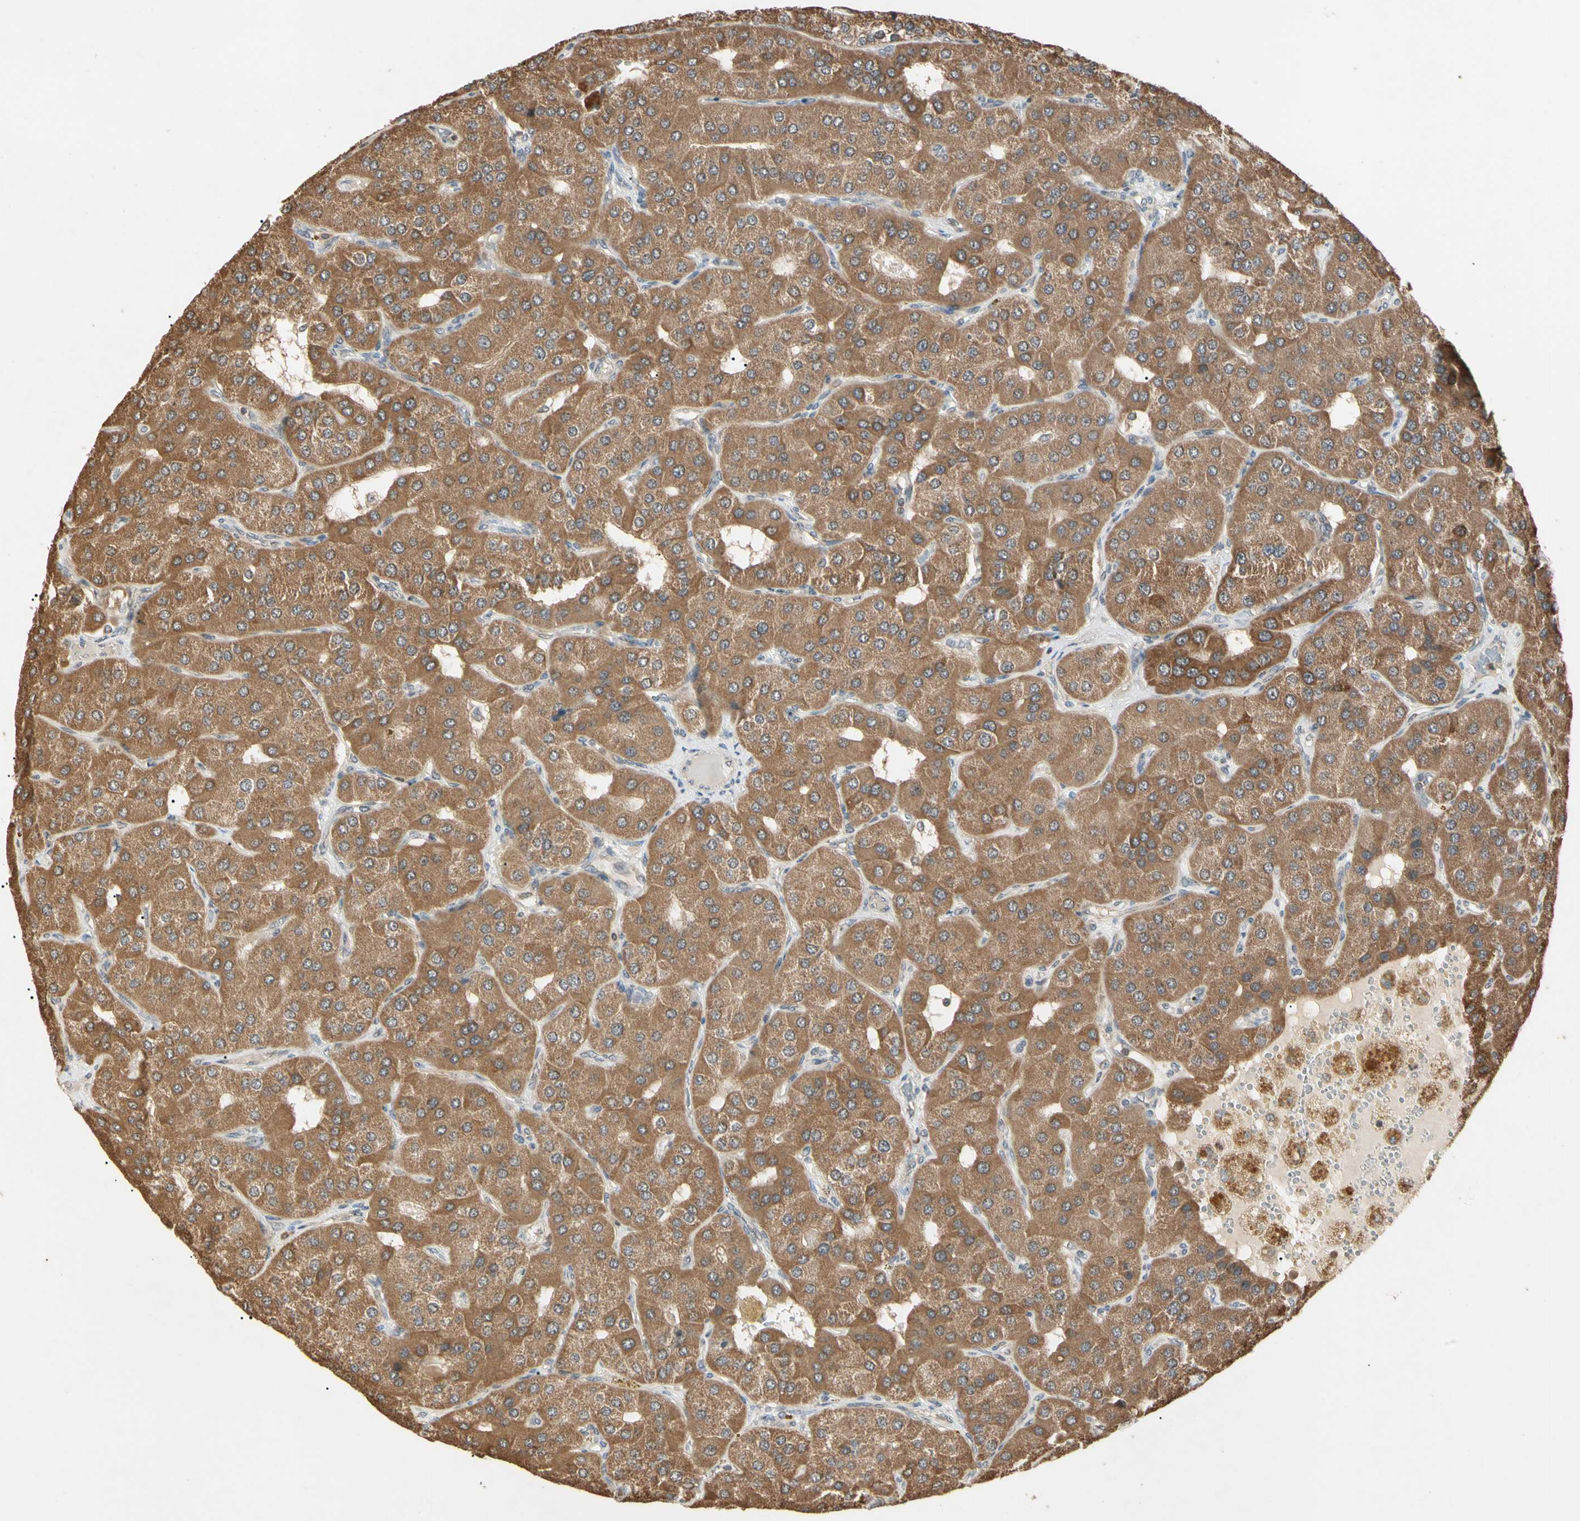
{"staining": {"intensity": "moderate", "quantity": ">75%", "location": "cytoplasmic/membranous,nuclear"}, "tissue": "parathyroid gland", "cell_type": "Glandular cells", "image_type": "normal", "snomed": [{"axis": "morphology", "description": "Normal tissue, NOS"}, {"axis": "morphology", "description": "Adenoma, NOS"}, {"axis": "topography", "description": "Parathyroid gland"}], "caption": "About >75% of glandular cells in benign human parathyroid gland reveal moderate cytoplasmic/membranous,nuclear protein staining as visualized by brown immunohistochemical staining.", "gene": "PRDX5", "patient": {"sex": "female", "age": 86}}